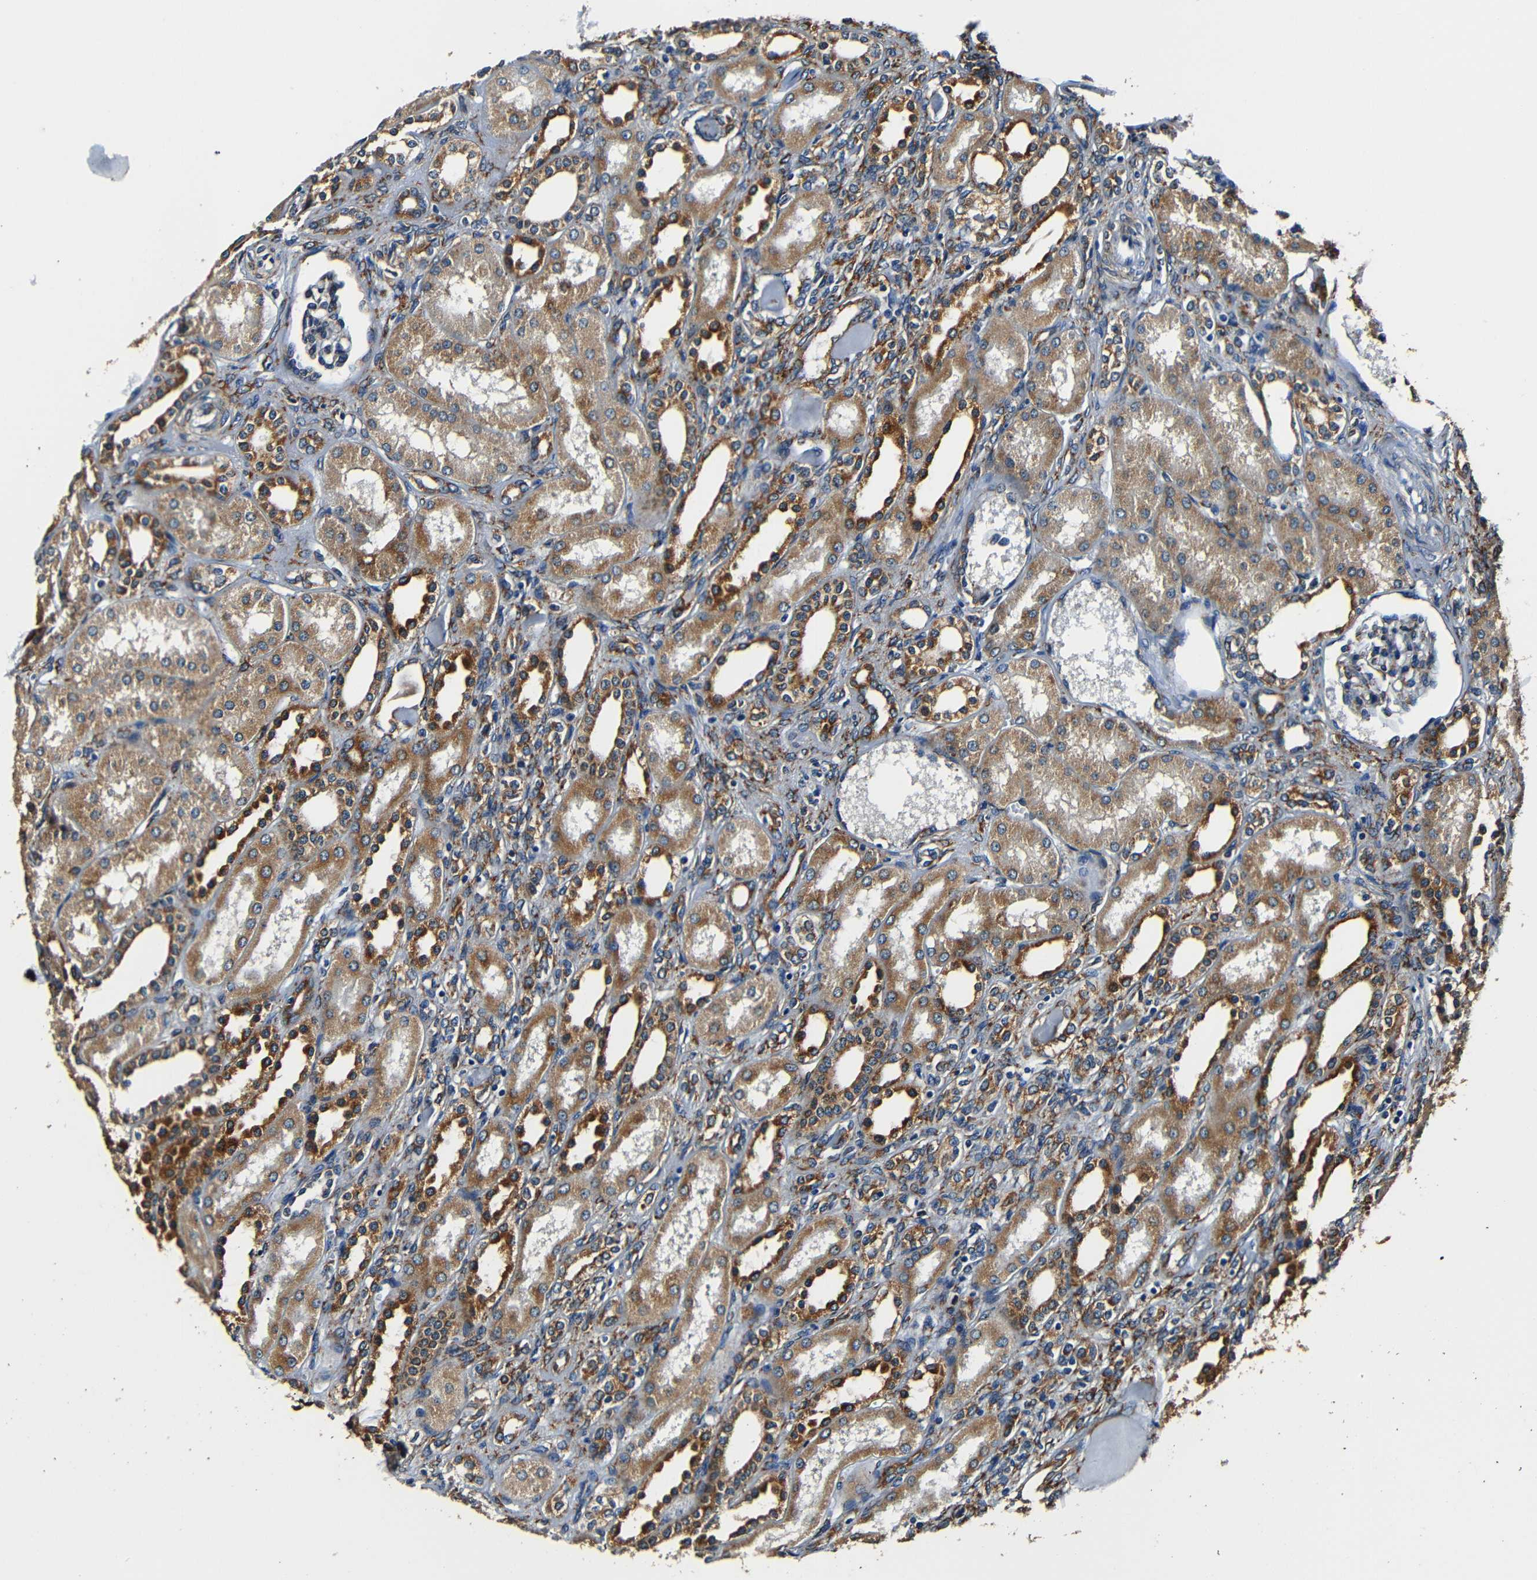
{"staining": {"intensity": "negative", "quantity": "none", "location": "none"}, "tissue": "kidney", "cell_type": "Cells in glomeruli", "image_type": "normal", "snomed": [{"axis": "morphology", "description": "Normal tissue, NOS"}, {"axis": "topography", "description": "Kidney"}], "caption": "A high-resolution micrograph shows immunohistochemistry (IHC) staining of unremarkable kidney, which displays no significant expression in cells in glomeruli.", "gene": "RRBP1", "patient": {"sex": "male", "age": 7}}